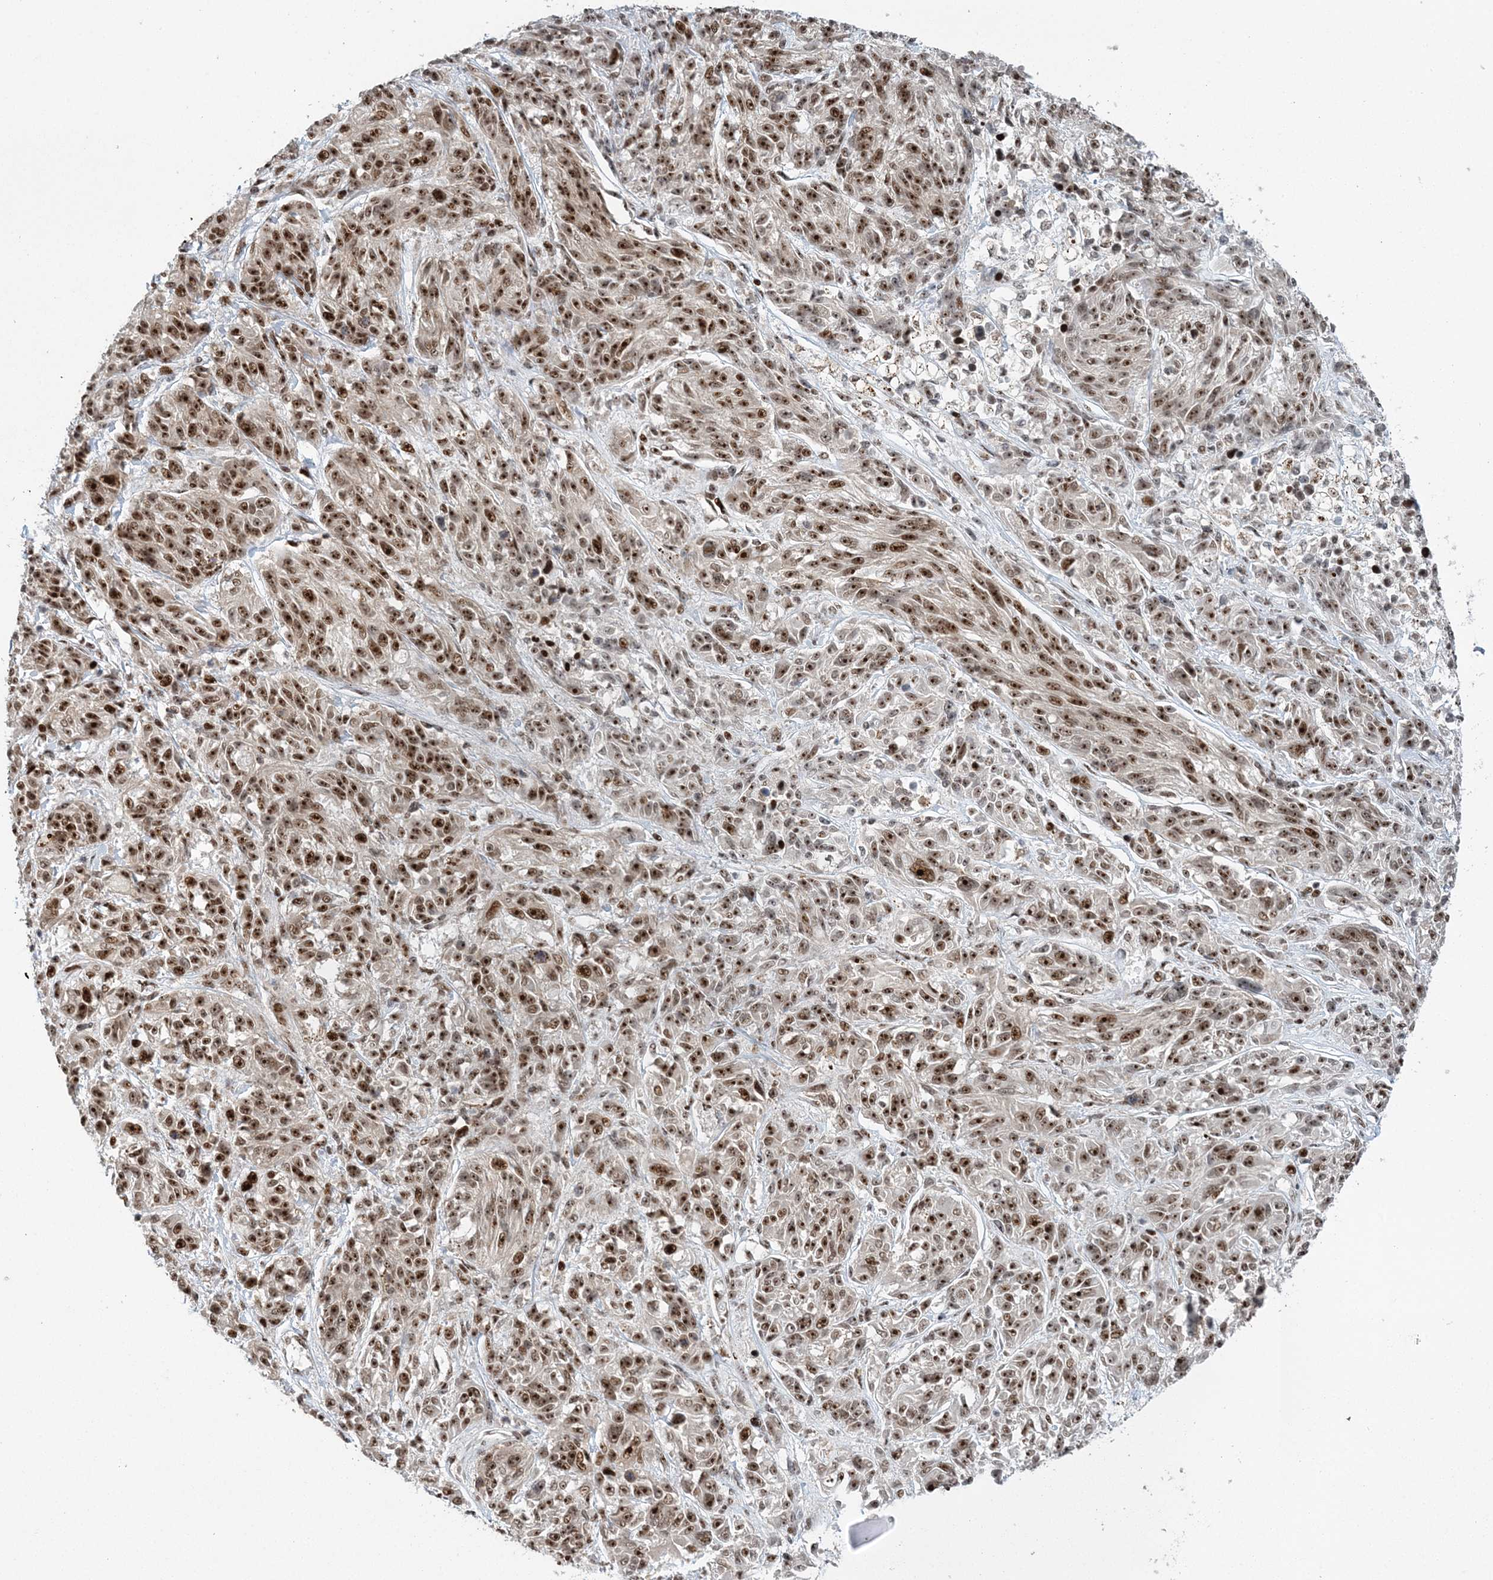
{"staining": {"intensity": "strong", "quantity": ">75%", "location": "nuclear"}, "tissue": "melanoma", "cell_type": "Tumor cells", "image_type": "cancer", "snomed": [{"axis": "morphology", "description": "Malignant melanoma, NOS"}, {"axis": "topography", "description": "Skin"}], "caption": "The photomicrograph reveals staining of malignant melanoma, revealing strong nuclear protein staining (brown color) within tumor cells.", "gene": "CWC22", "patient": {"sex": "male", "age": 53}}